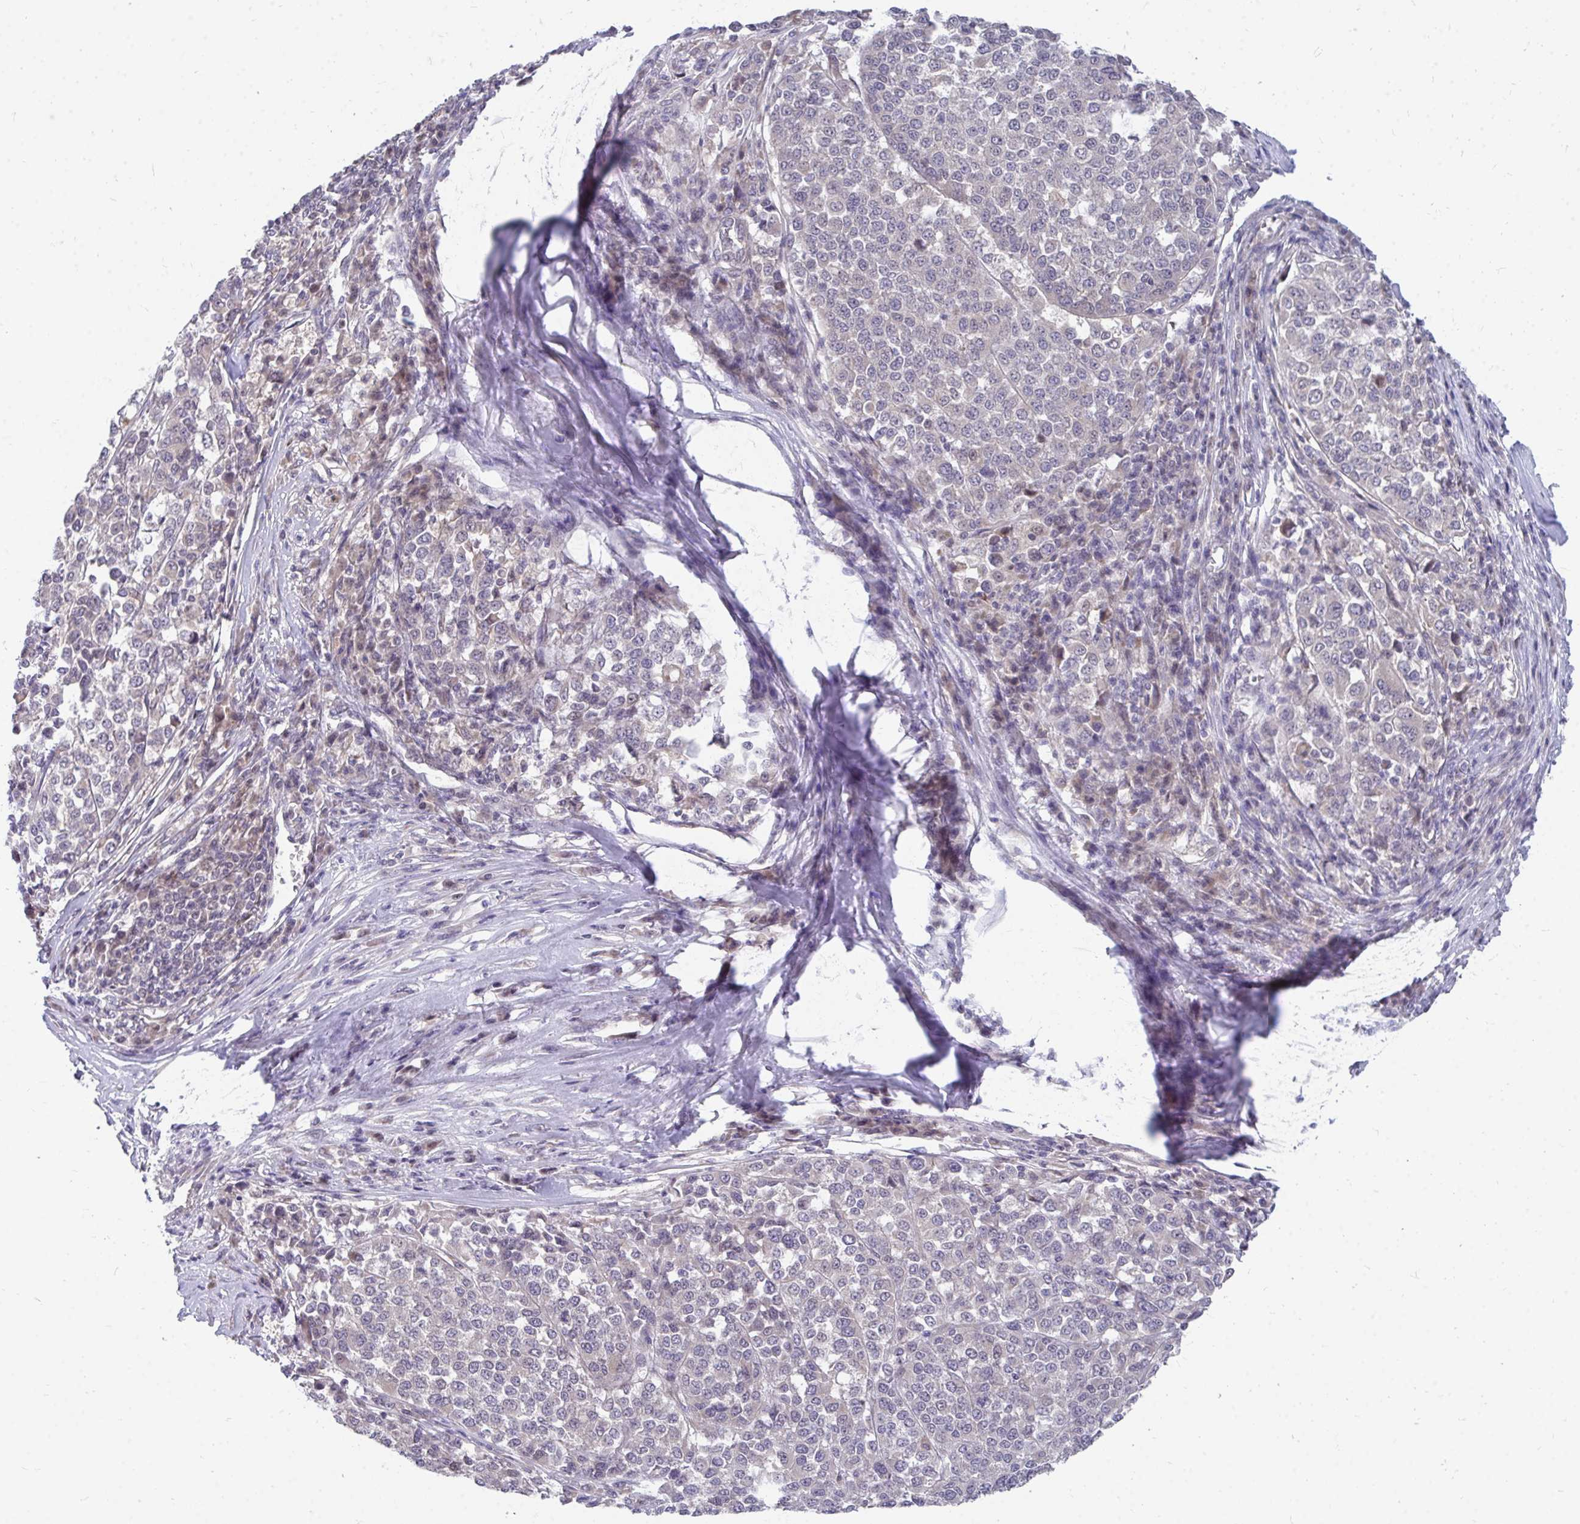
{"staining": {"intensity": "negative", "quantity": "none", "location": "none"}, "tissue": "melanoma", "cell_type": "Tumor cells", "image_type": "cancer", "snomed": [{"axis": "morphology", "description": "Malignant melanoma, Metastatic site"}, {"axis": "topography", "description": "Lymph node"}], "caption": "Immunohistochemistry image of human melanoma stained for a protein (brown), which exhibits no expression in tumor cells. (Brightfield microscopy of DAB immunohistochemistry (IHC) at high magnification).", "gene": "MROH8", "patient": {"sex": "male", "age": 44}}